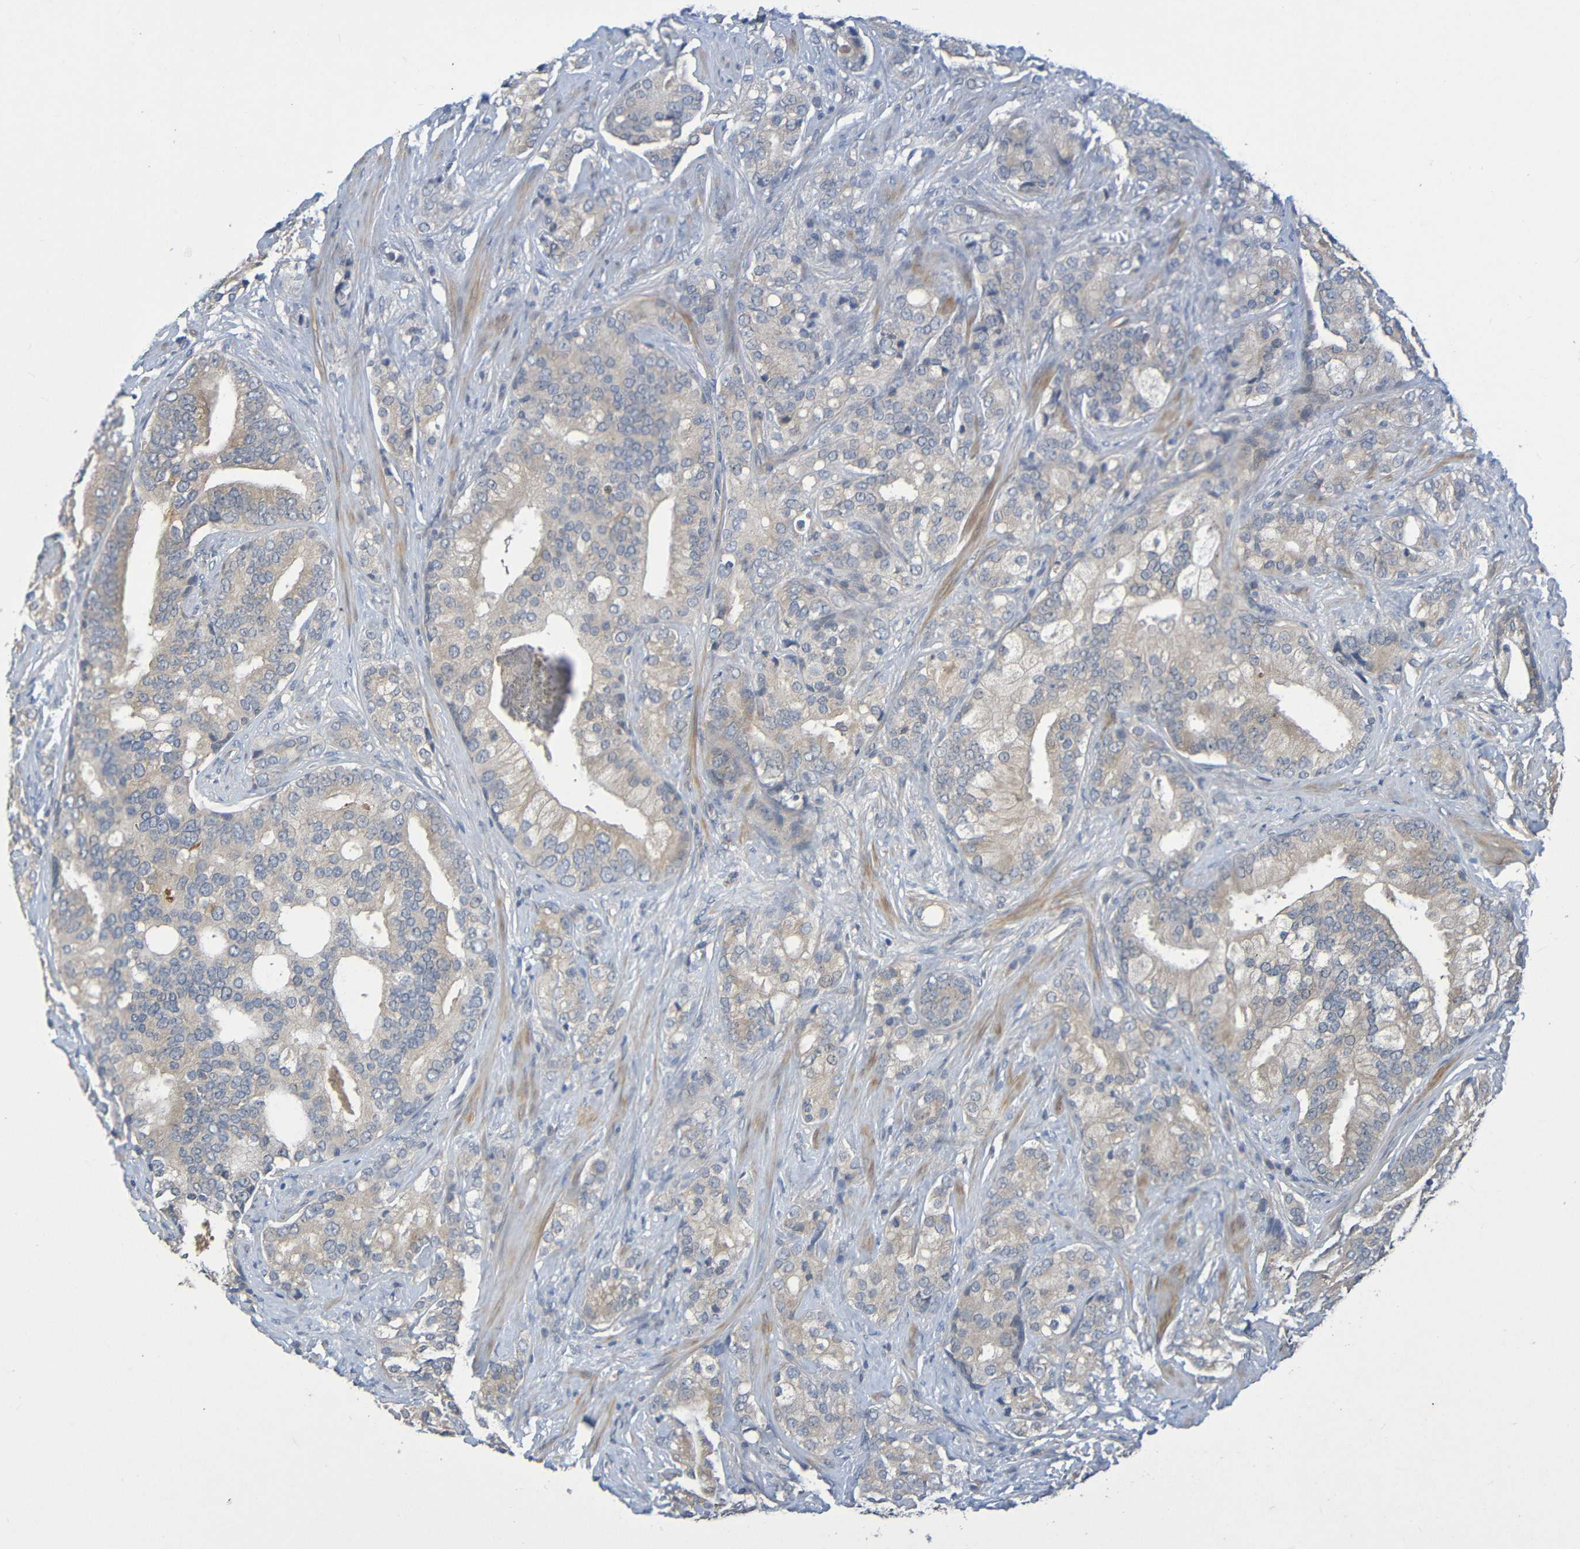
{"staining": {"intensity": "weak", "quantity": ">75%", "location": "cytoplasmic/membranous"}, "tissue": "prostate cancer", "cell_type": "Tumor cells", "image_type": "cancer", "snomed": [{"axis": "morphology", "description": "Adenocarcinoma, Low grade"}, {"axis": "topography", "description": "Prostate"}], "caption": "Protein staining by IHC demonstrates weak cytoplasmic/membranous positivity in approximately >75% of tumor cells in adenocarcinoma (low-grade) (prostate). Using DAB (brown) and hematoxylin (blue) stains, captured at high magnification using brightfield microscopy.", "gene": "CYP4F2", "patient": {"sex": "male", "age": 58}}